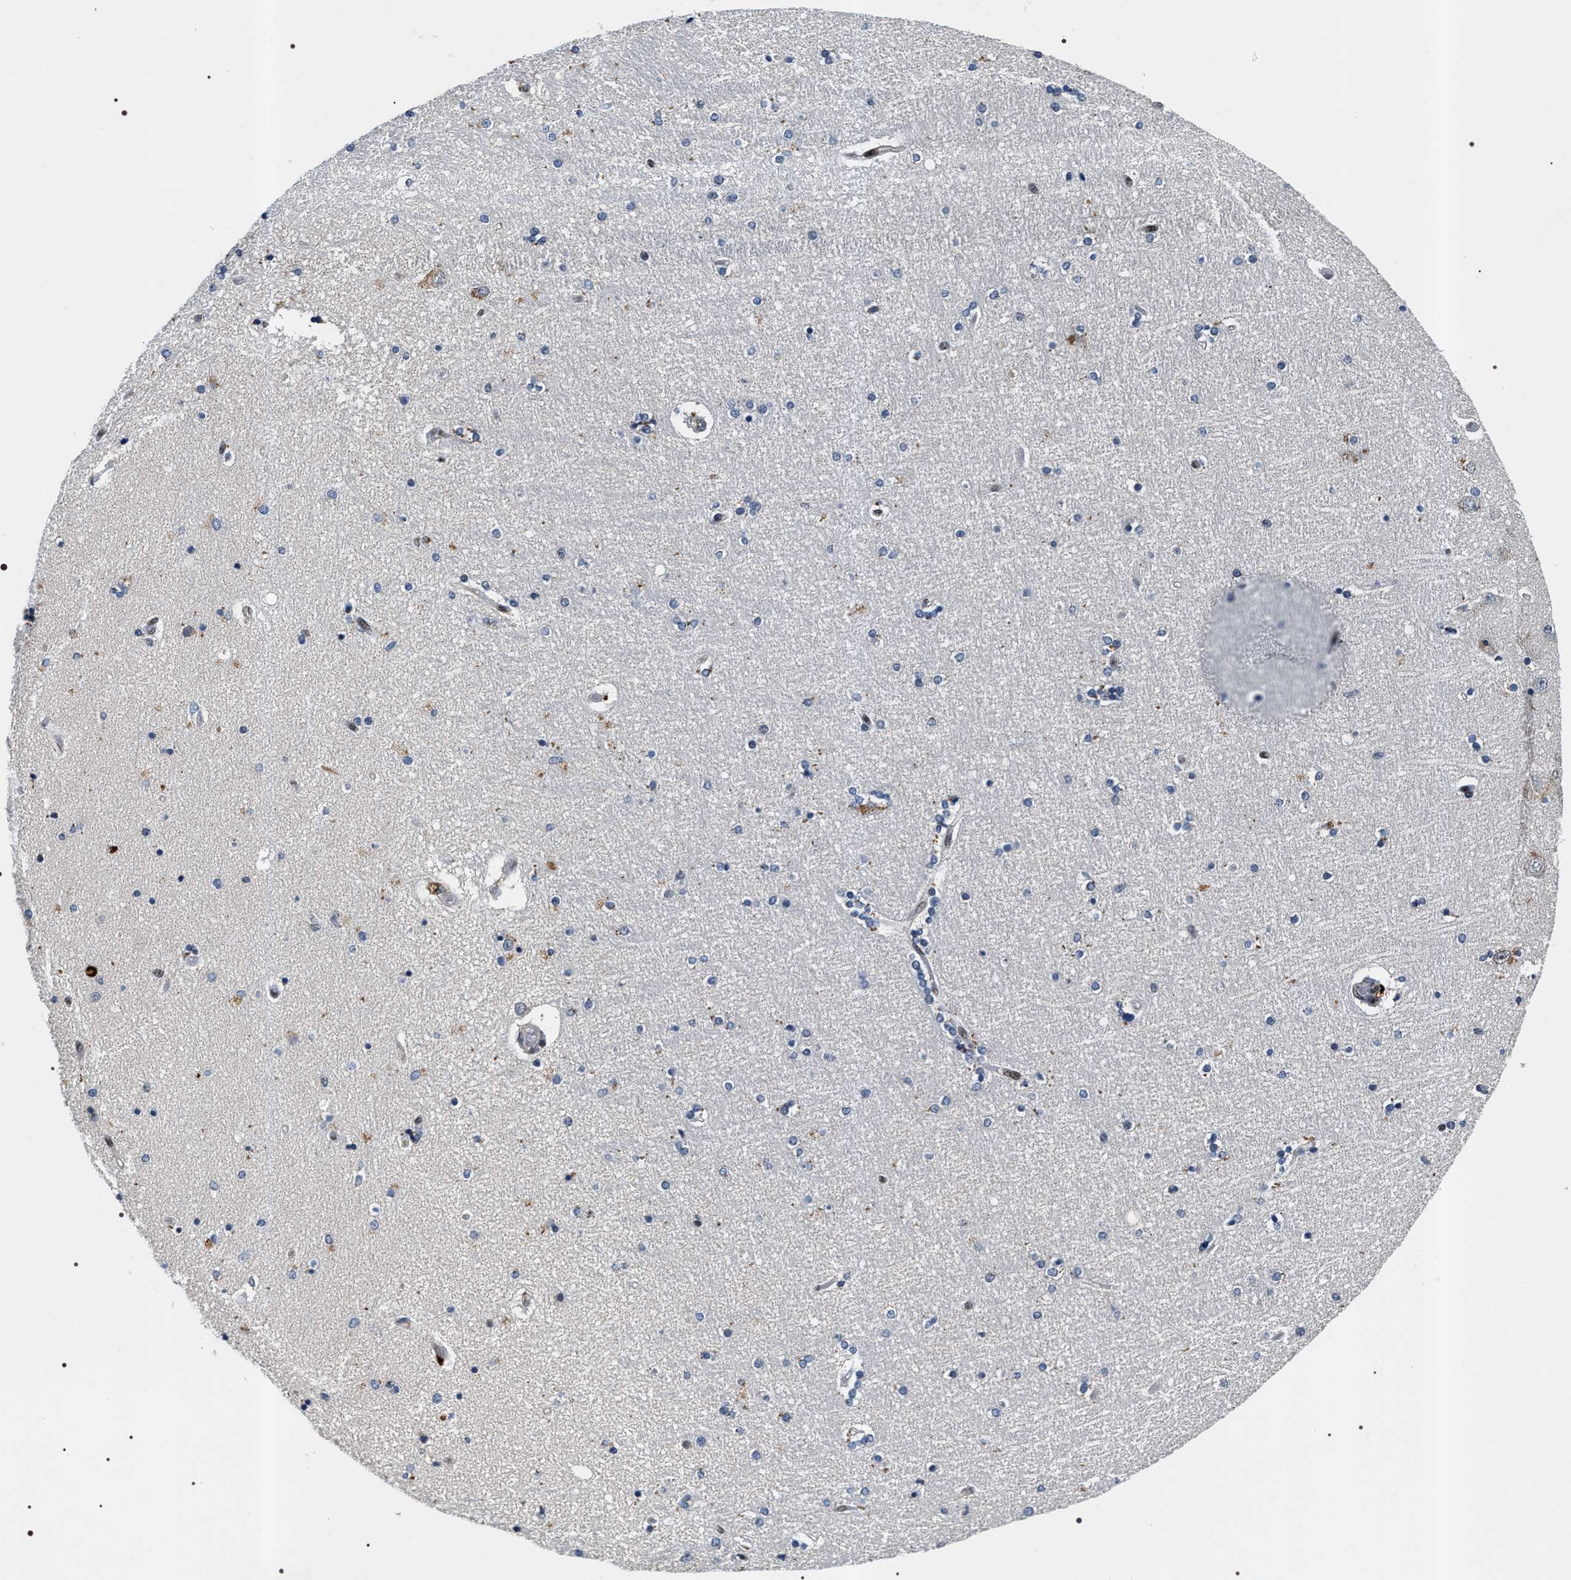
{"staining": {"intensity": "moderate", "quantity": "<25%", "location": "cytoplasmic/membranous"}, "tissue": "hippocampus", "cell_type": "Glial cells", "image_type": "normal", "snomed": [{"axis": "morphology", "description": "Normal tissue, NOS"}, {"axis": "topography", "description": "Hippocampus"}], "caption": "Protein analysis of normal hippocampus reveals moderate cytoplasmic/membranous staining in about <25% of glial cells. Nuclei are stained in blue.", "gene": "C7orf25", "patient": {"sex": "female", "age": 54}}